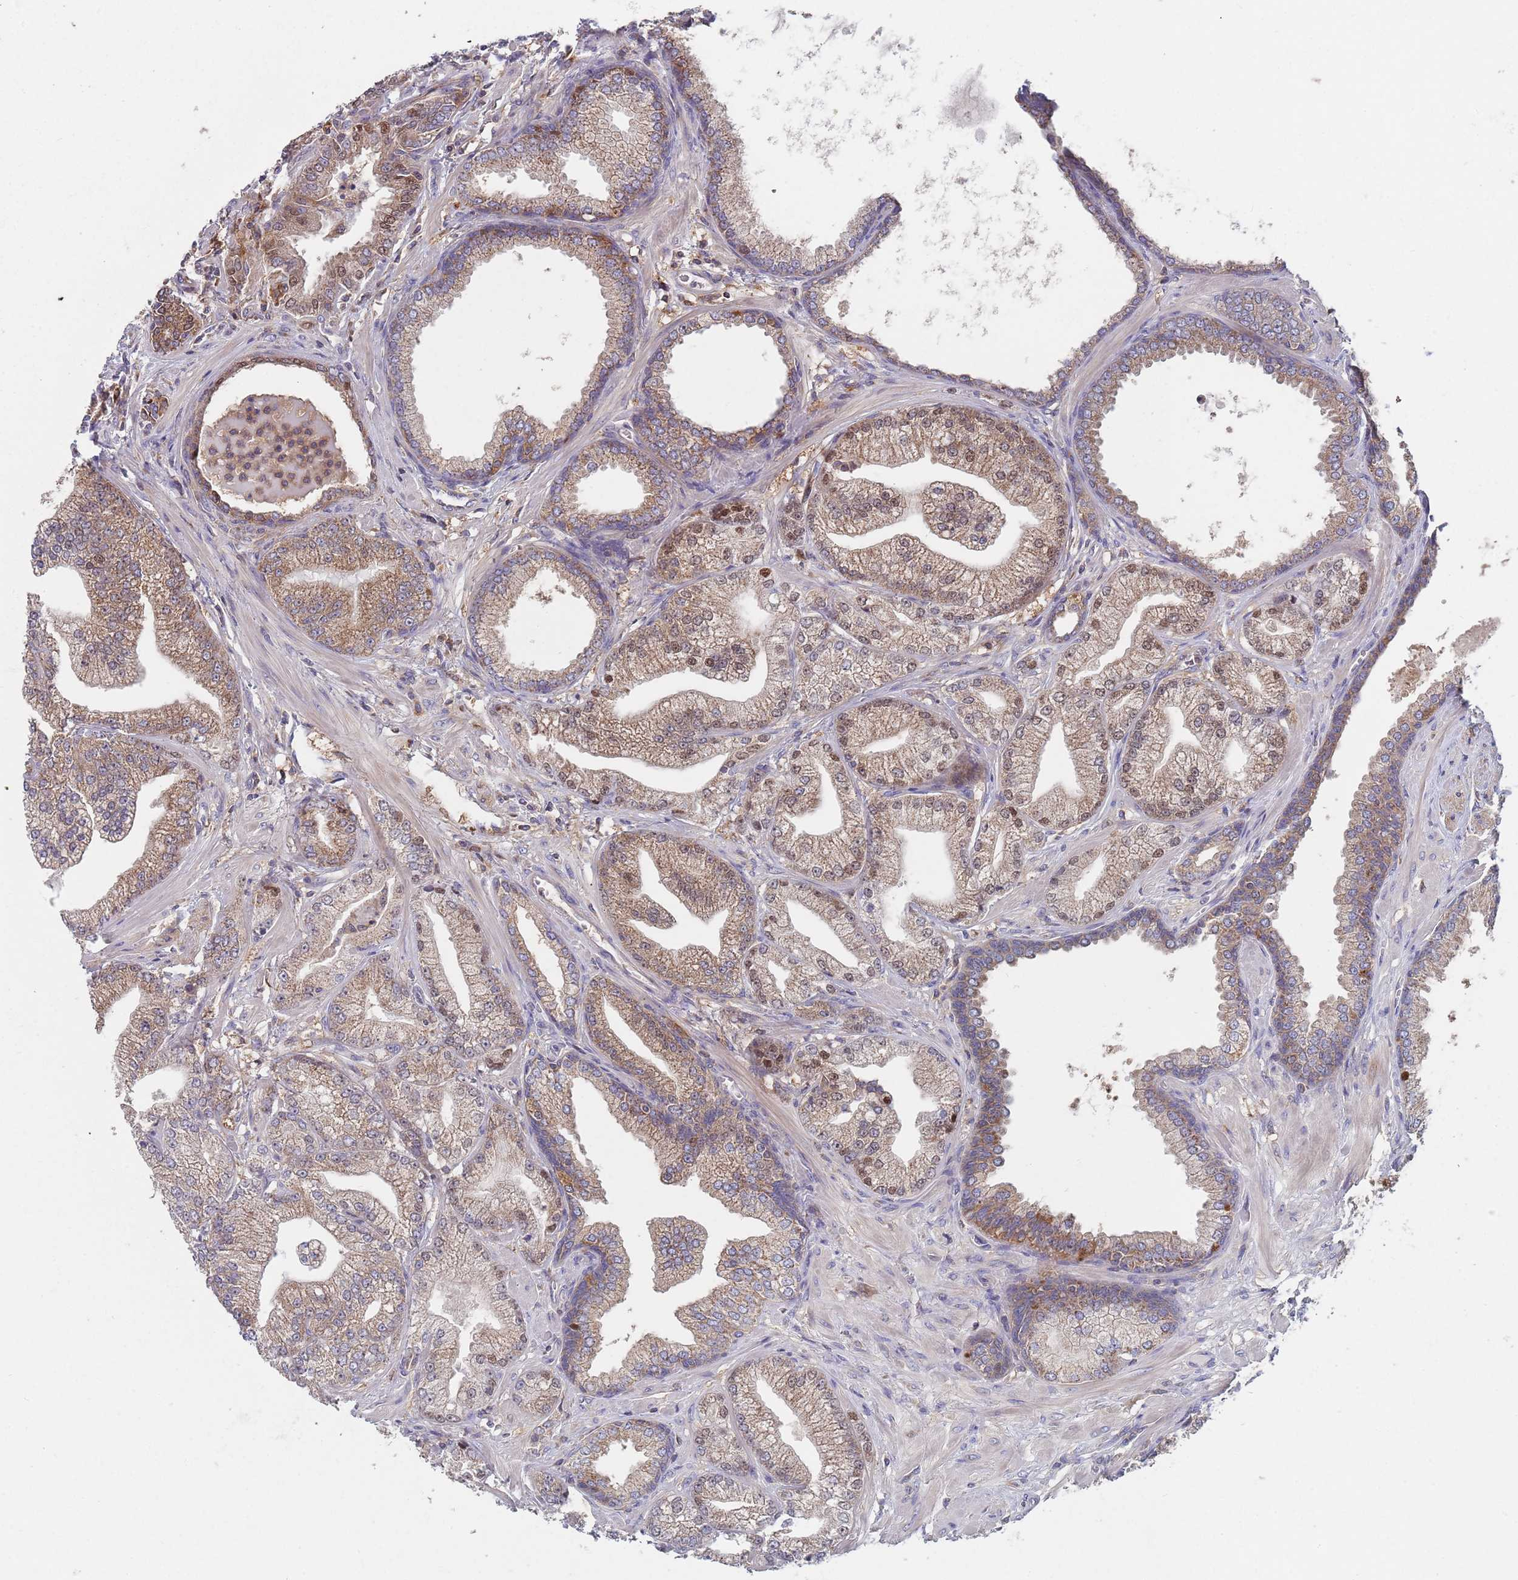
{"staining": {"intensity": "moderate", "quantity": ">75%", "location": "cytoplasmic/membranous"}, "tissue": "prostate cancer", "cell_type": "Tumor cells", "image_type": "cancer", "snomed": [{"axis": "morphology", "description": "Adenocarcinoma, Low grade"}, {"axis": "topography", "description": "Prostate"}], "caption": "Immunohistochemistry (IHC) of prostate cancer (adenocarcinoma (low-grade)) displays medium levels of moderate cytoplasmic/membranous expression in approximately >75% of tumor cells.", "gene": "GDI2", "patient": {"sex": "male", "age": 55}}